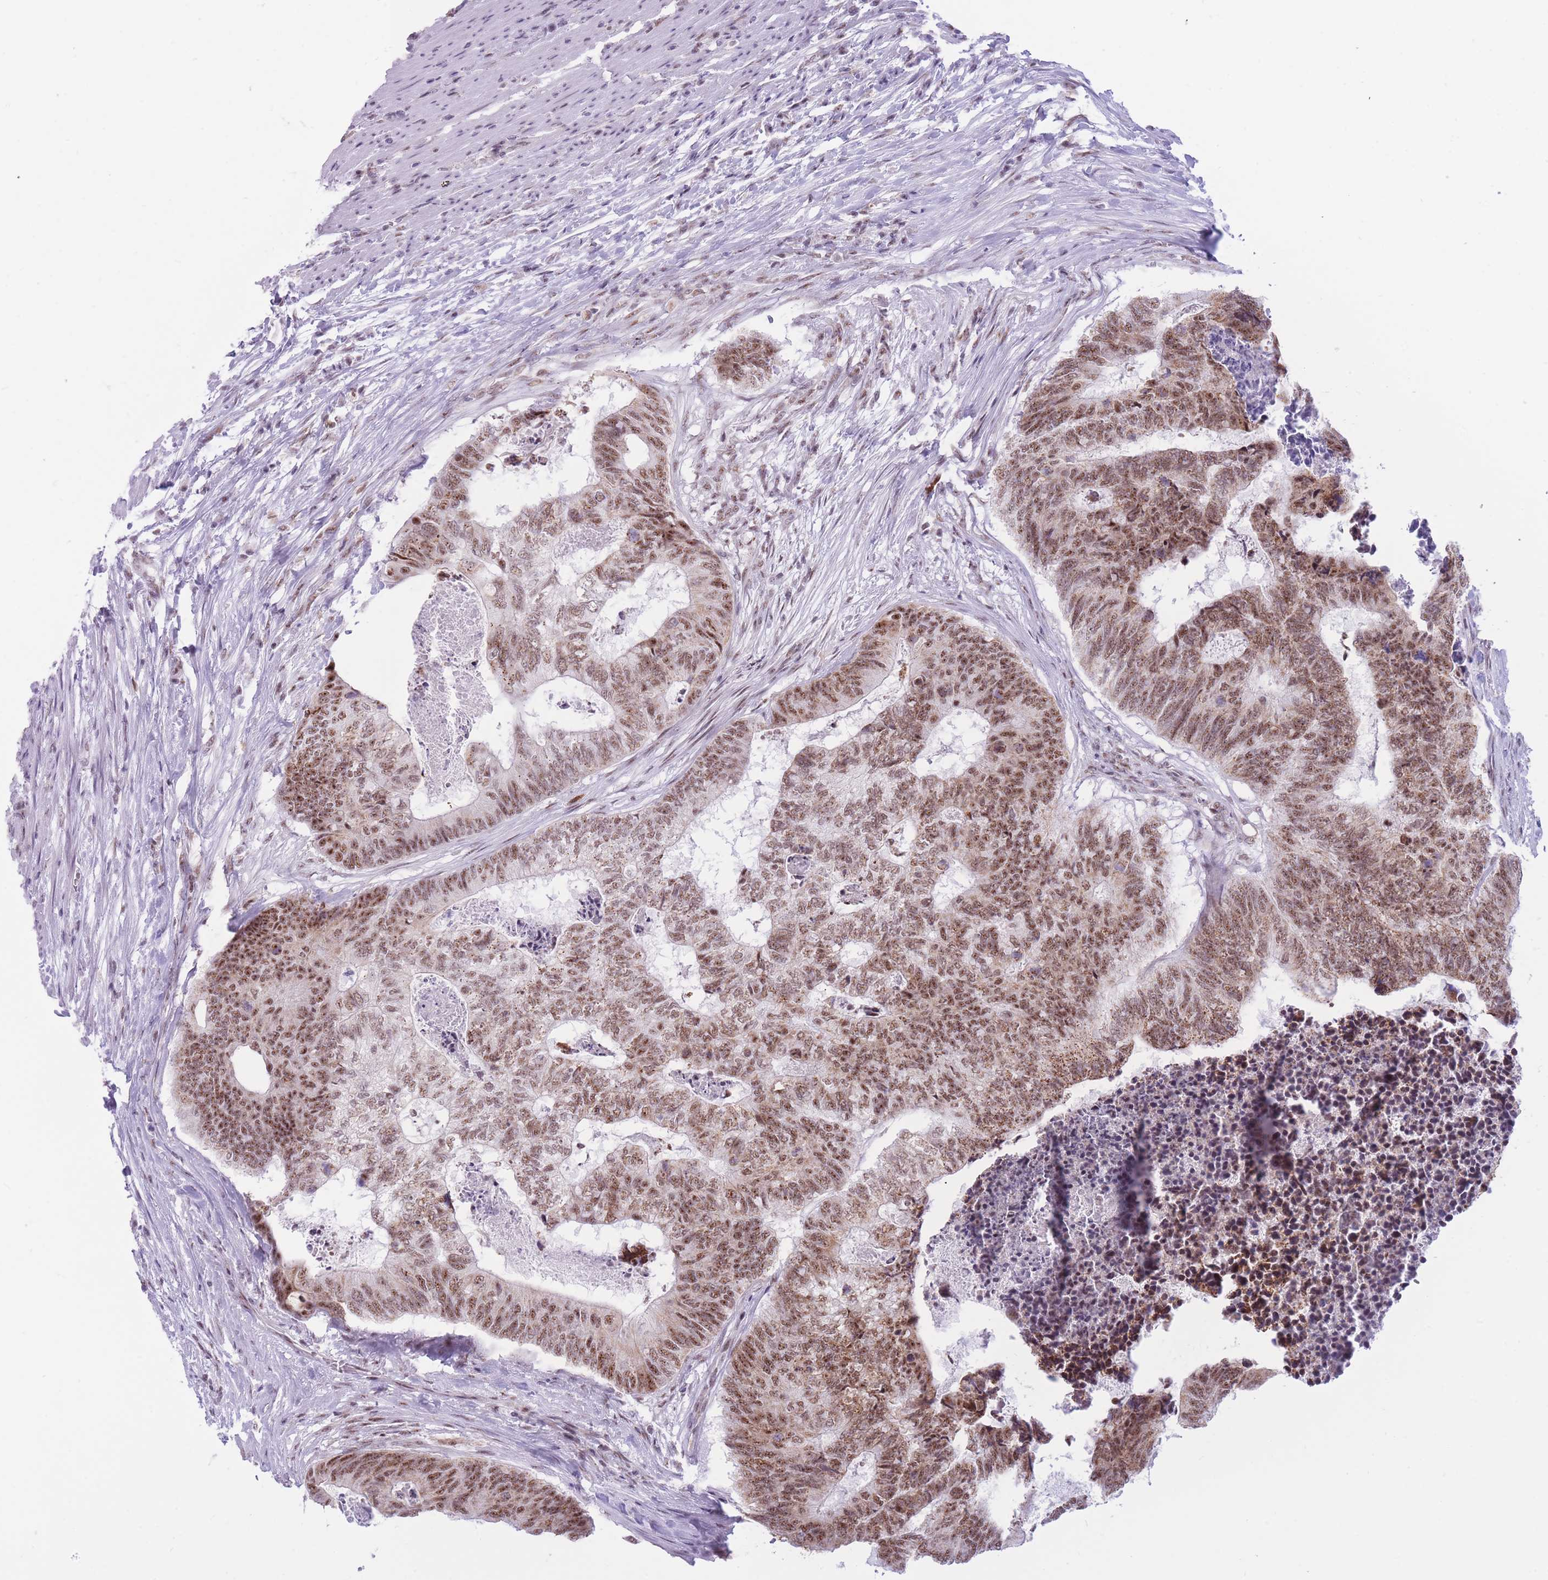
{"staining": {"intensity": "moderate", "quantity": ">75%", "location": "cytoplasmic/membranous,nuclear"}, "tissue": "colorectal cancer", "cell_type": "Tumor cells", "image_type": "cancer", "snomed": [{"axis": "morphology", "description": "Adenocarcinoma, NOS"}, {"axis": "topography", "description": "Colon"}], "caption": "An IHC histopathology image of neoplastic tissue is shown. Protein staining in brown highlights moderate cytoplasmic/membranous and nuclear positivity in adenocarcinoma (colorectal) within tumor cells.", "gene": "CYP2B6", "patient": {"sex": "female", "age": 67}}